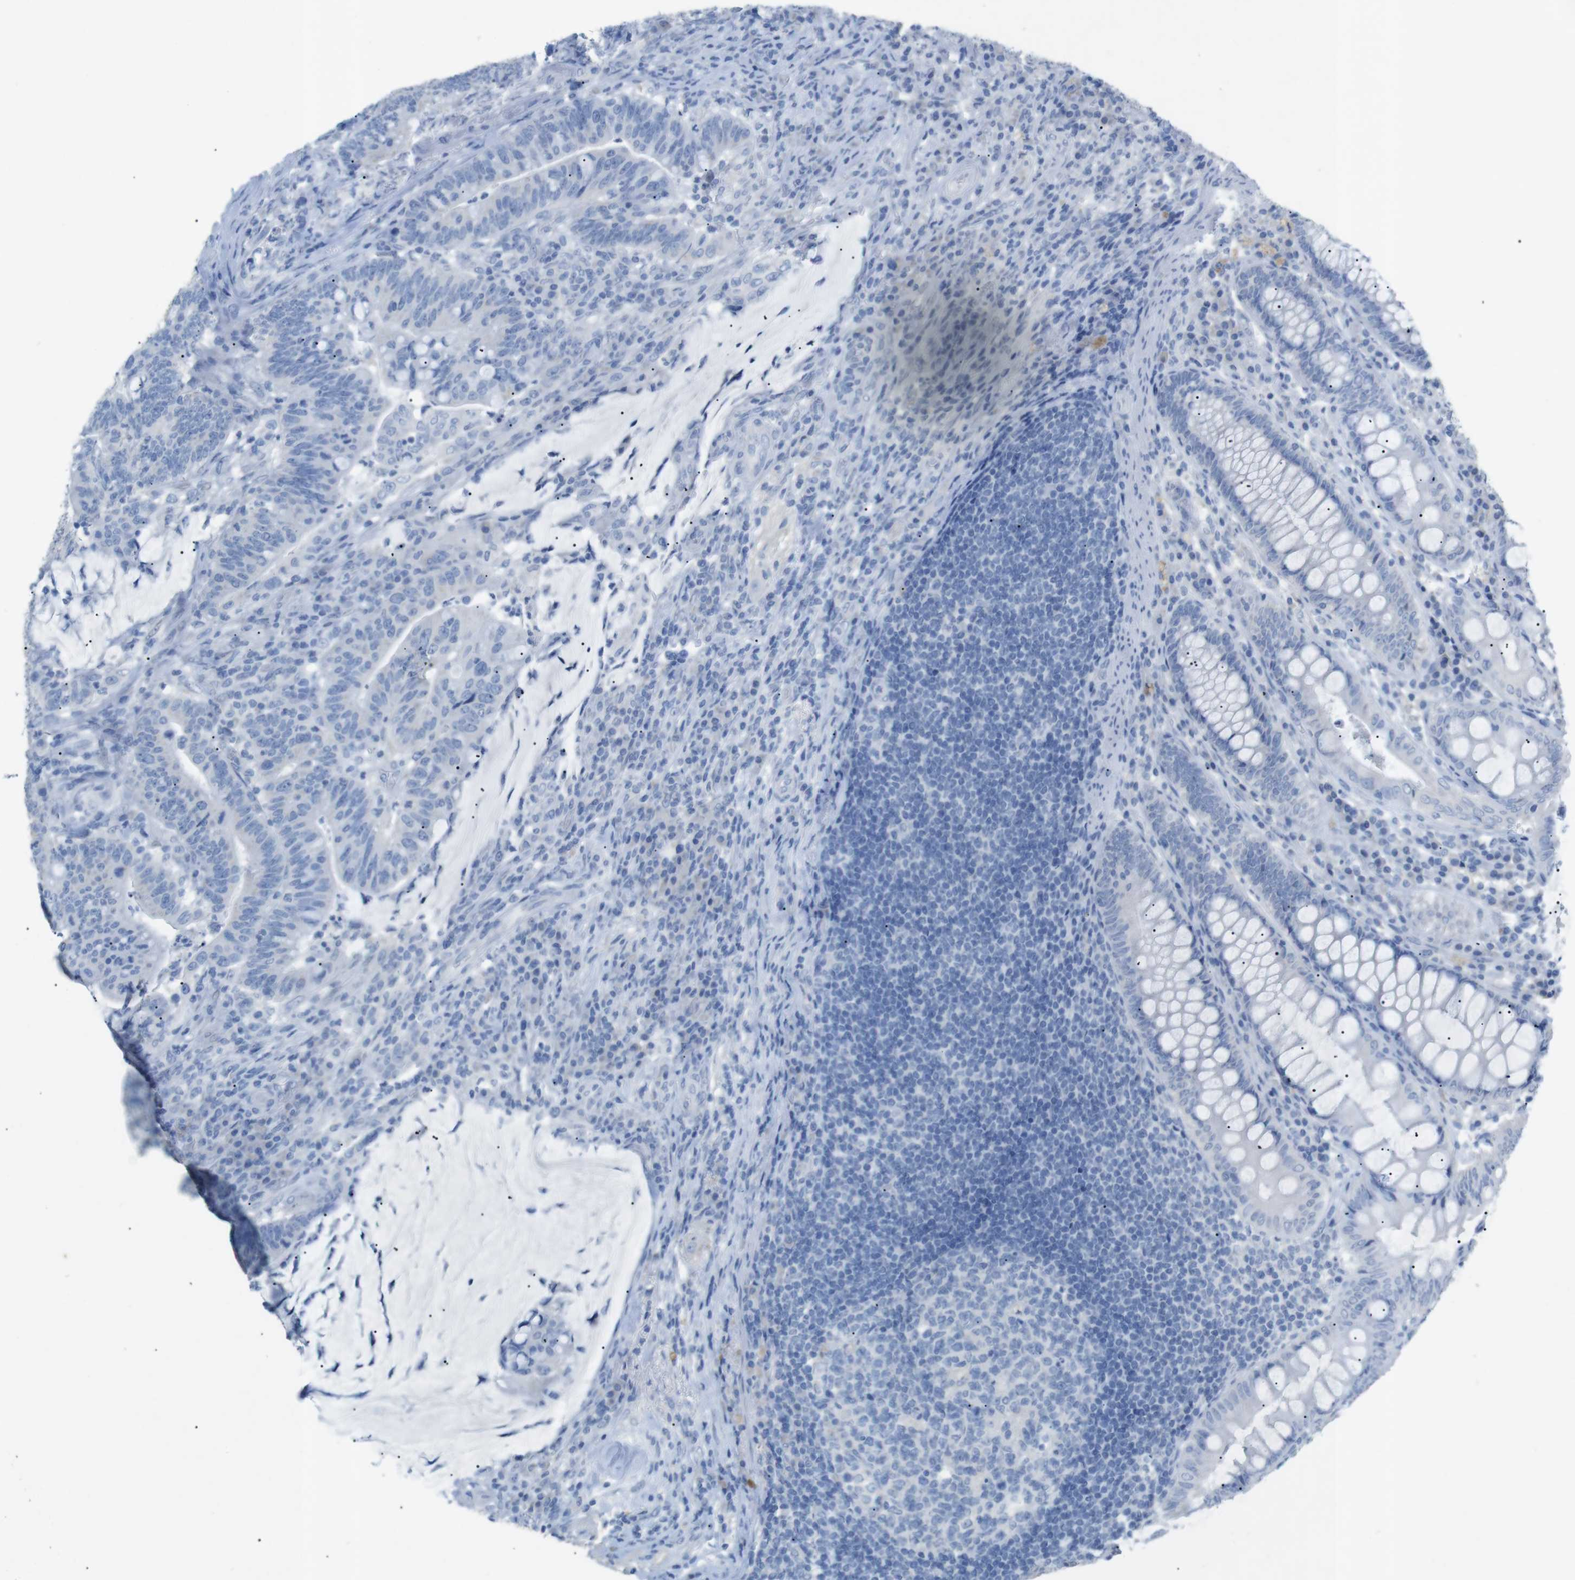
{"staining": {"intensity": "negative", "quantity": "none", "location": "none"}, "tissue": "colorectal cancer", "cell_type": "Tumor cells", "image_type": "cancer", "snomed": [{"axis": "morphology", "description": "Normal tissue, NOS"}, {"axis": "morphology", "description": "Adenocarcinoma, NOS"}, {"axis": "topography", "description": "Colon"}], "caption": "The IHC histopathology image has no significant staining in tumor cells of colorectal cancer (adenocarcinoma) tissue. Nuclei are stained in blue.", "gene": "SALL4", "patient": {"sex": "female", "age": 66}}